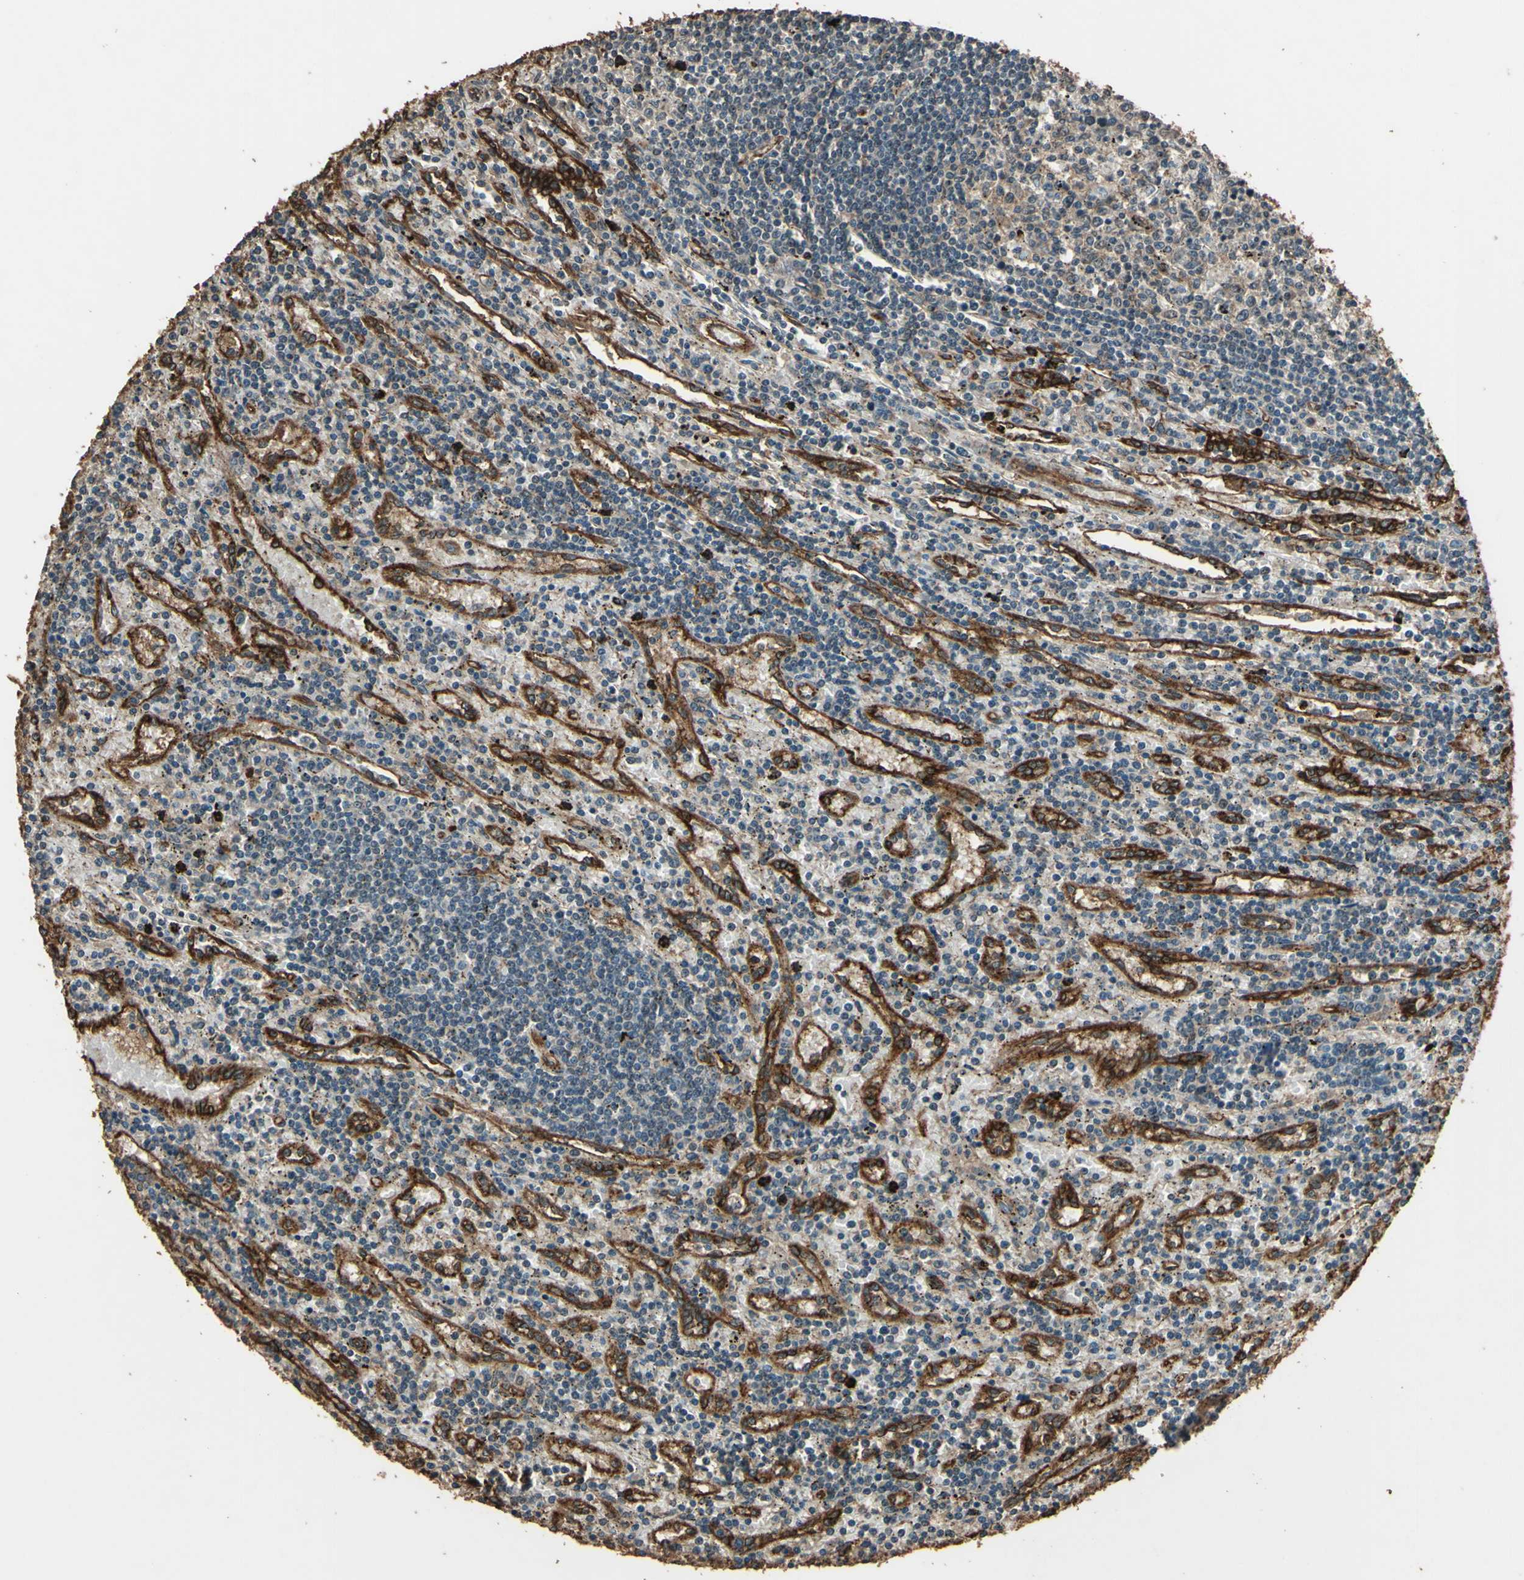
{"staining": {"intensity": "weak", "quantity": ">75%", "location": "cytoplasmic/membranous"}, "tissue": "lymphoma", "cell_type": "Tumor cells", "image_type": "cancer", "snomed": [{"axis": "morphology", "description": "Malignant lymphoma, non-Hodgkin's type, Low grade"}, {"axis": "topography", "description": "Spleen"}], "caption": "IHC image of human malignant lymphoma, non-Hodgkin's type (low-grade) stained for a protein (brown), which exhibits low levels of weak cytoplasmic/membranous positivity in approximately >75% of tumor cells.", "gene": "TSPO", "patient": {"sex": "male", "age": 76}}